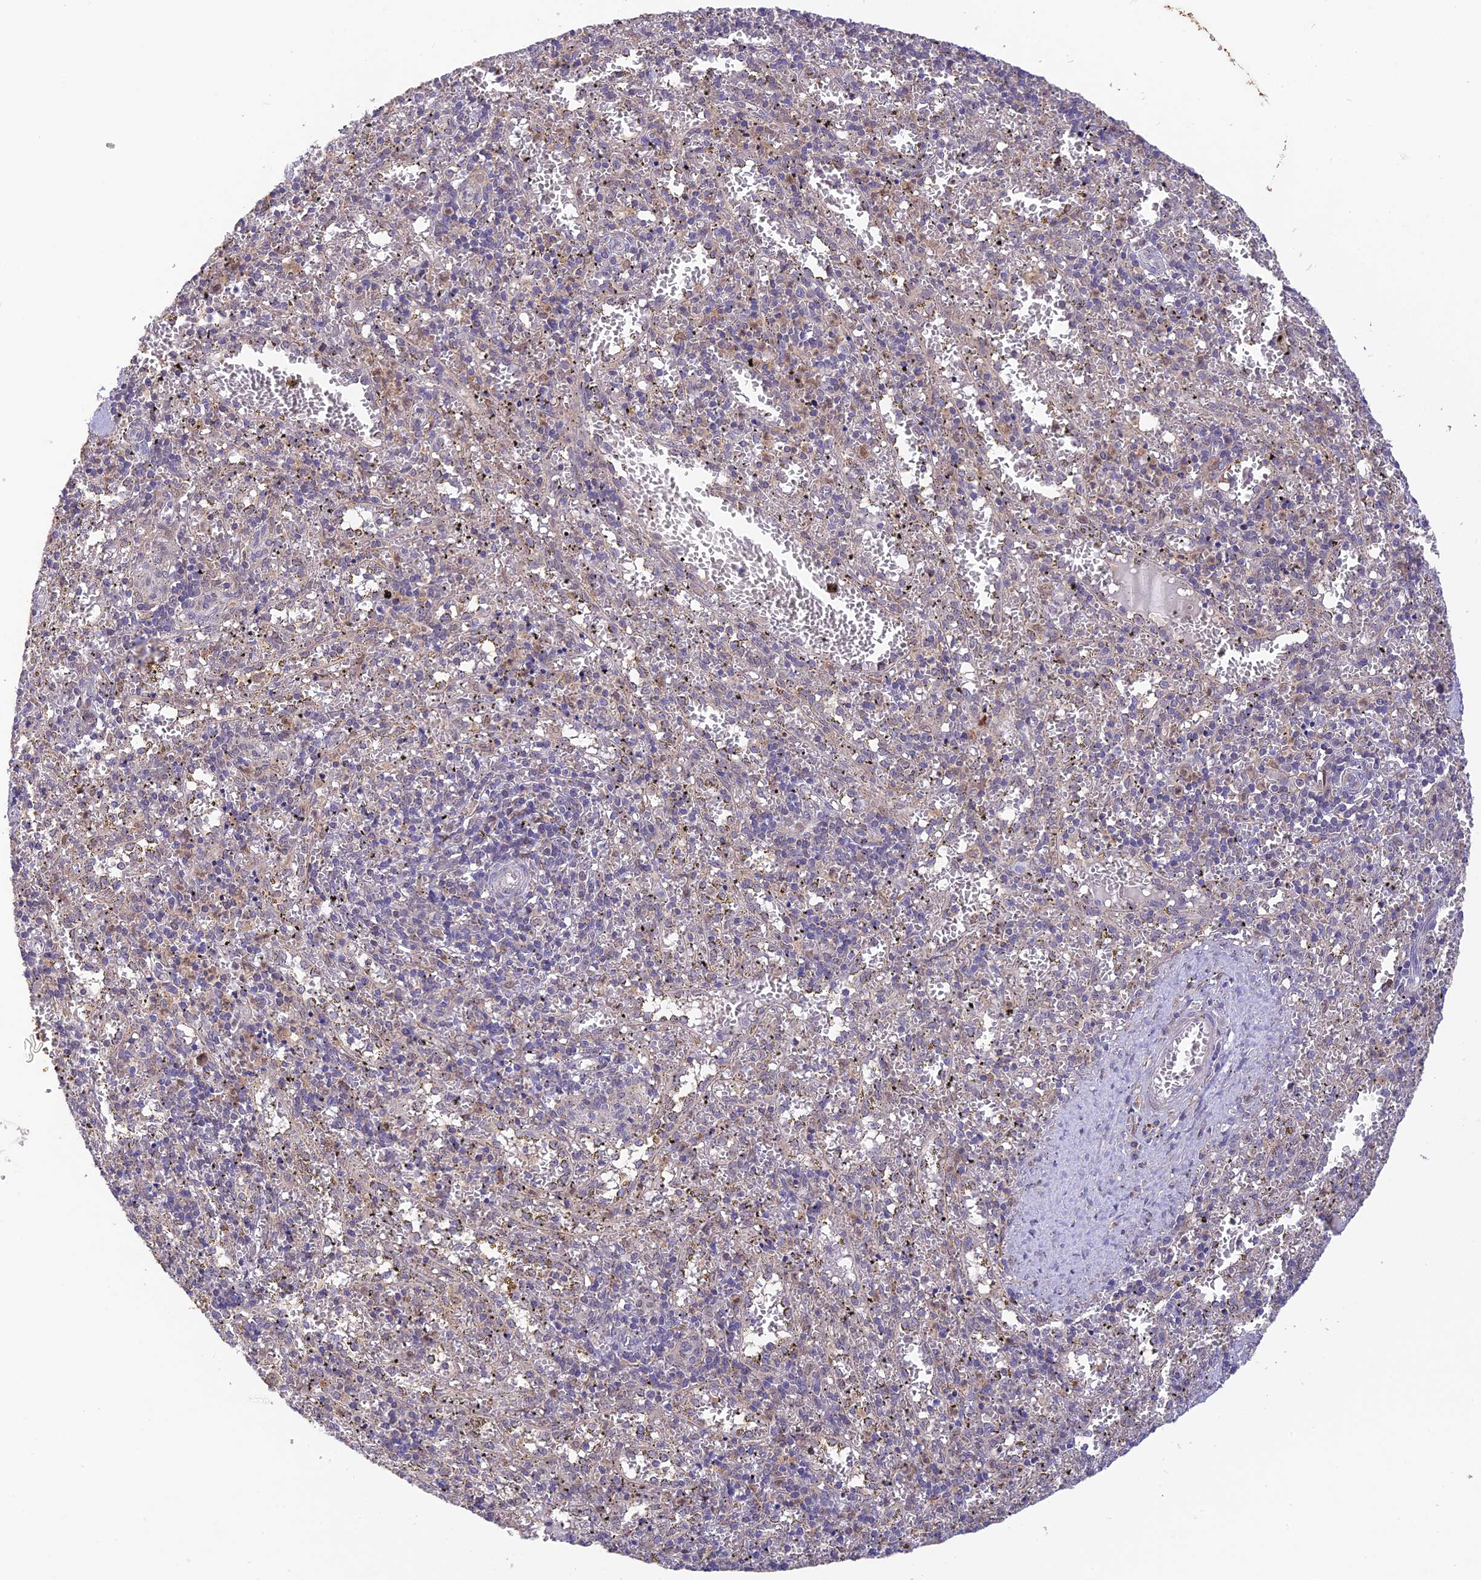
{"staining": {"intensity": "negative", "quantity": "none", "location": "none"}, "tissue": "spleen", "cell_type": "Cells in red pulp", "image_type": "normal", "snomed": [{"axis": "morphology", "description": "Normal tissue, NOS"}, {"axis": "topography", "description": "Spleen"}], "caption": "Spleen stained for a protein using immunohistochemistry reveals no positivity cells in red pulp.", "gene": "BMT2", "patient": {"sex": "male", "age": 11}}